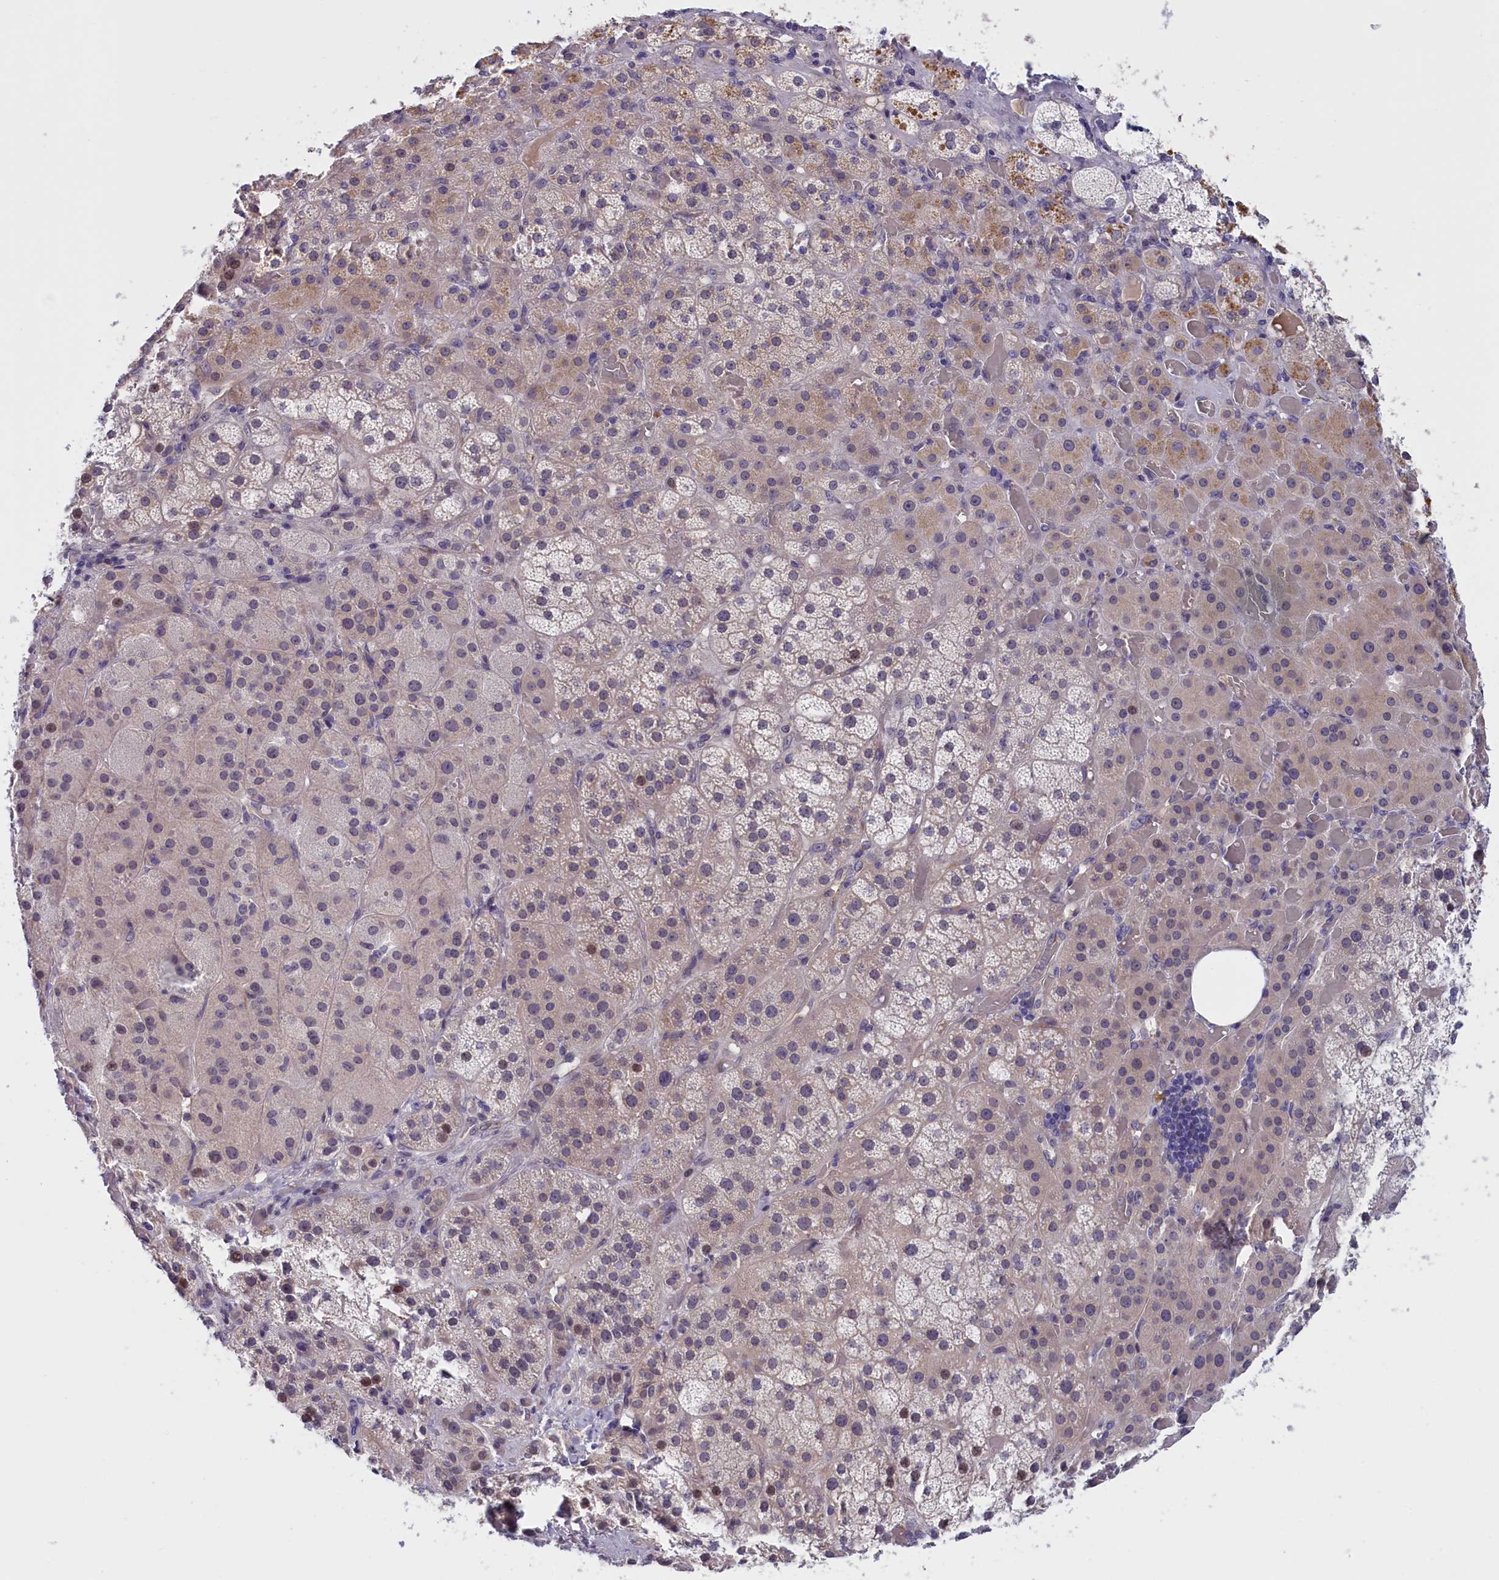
{"staining": {"intensity": "moderate", "quantity": "<25%", "location": "cytoplasmic/membranous,nuclear"}, "tissue": "adrenal gland", "cell_type": "Glandular cells", "image_type": "normal", "snomed": [{"axis": "morphology", "description": "Normal tissue, NOS"}, {"axis": "topography", "description": "Adrenal gland"}], "caption": "An IHC image of unremarkable tissue is shown. Protein staining in brown labels moderate cytoplasmic/membranous,nuclear positivity in adrenal gland within glandular cells.", "gene": "IGFALS", "patient": {"sex": "male", "age": 57}}